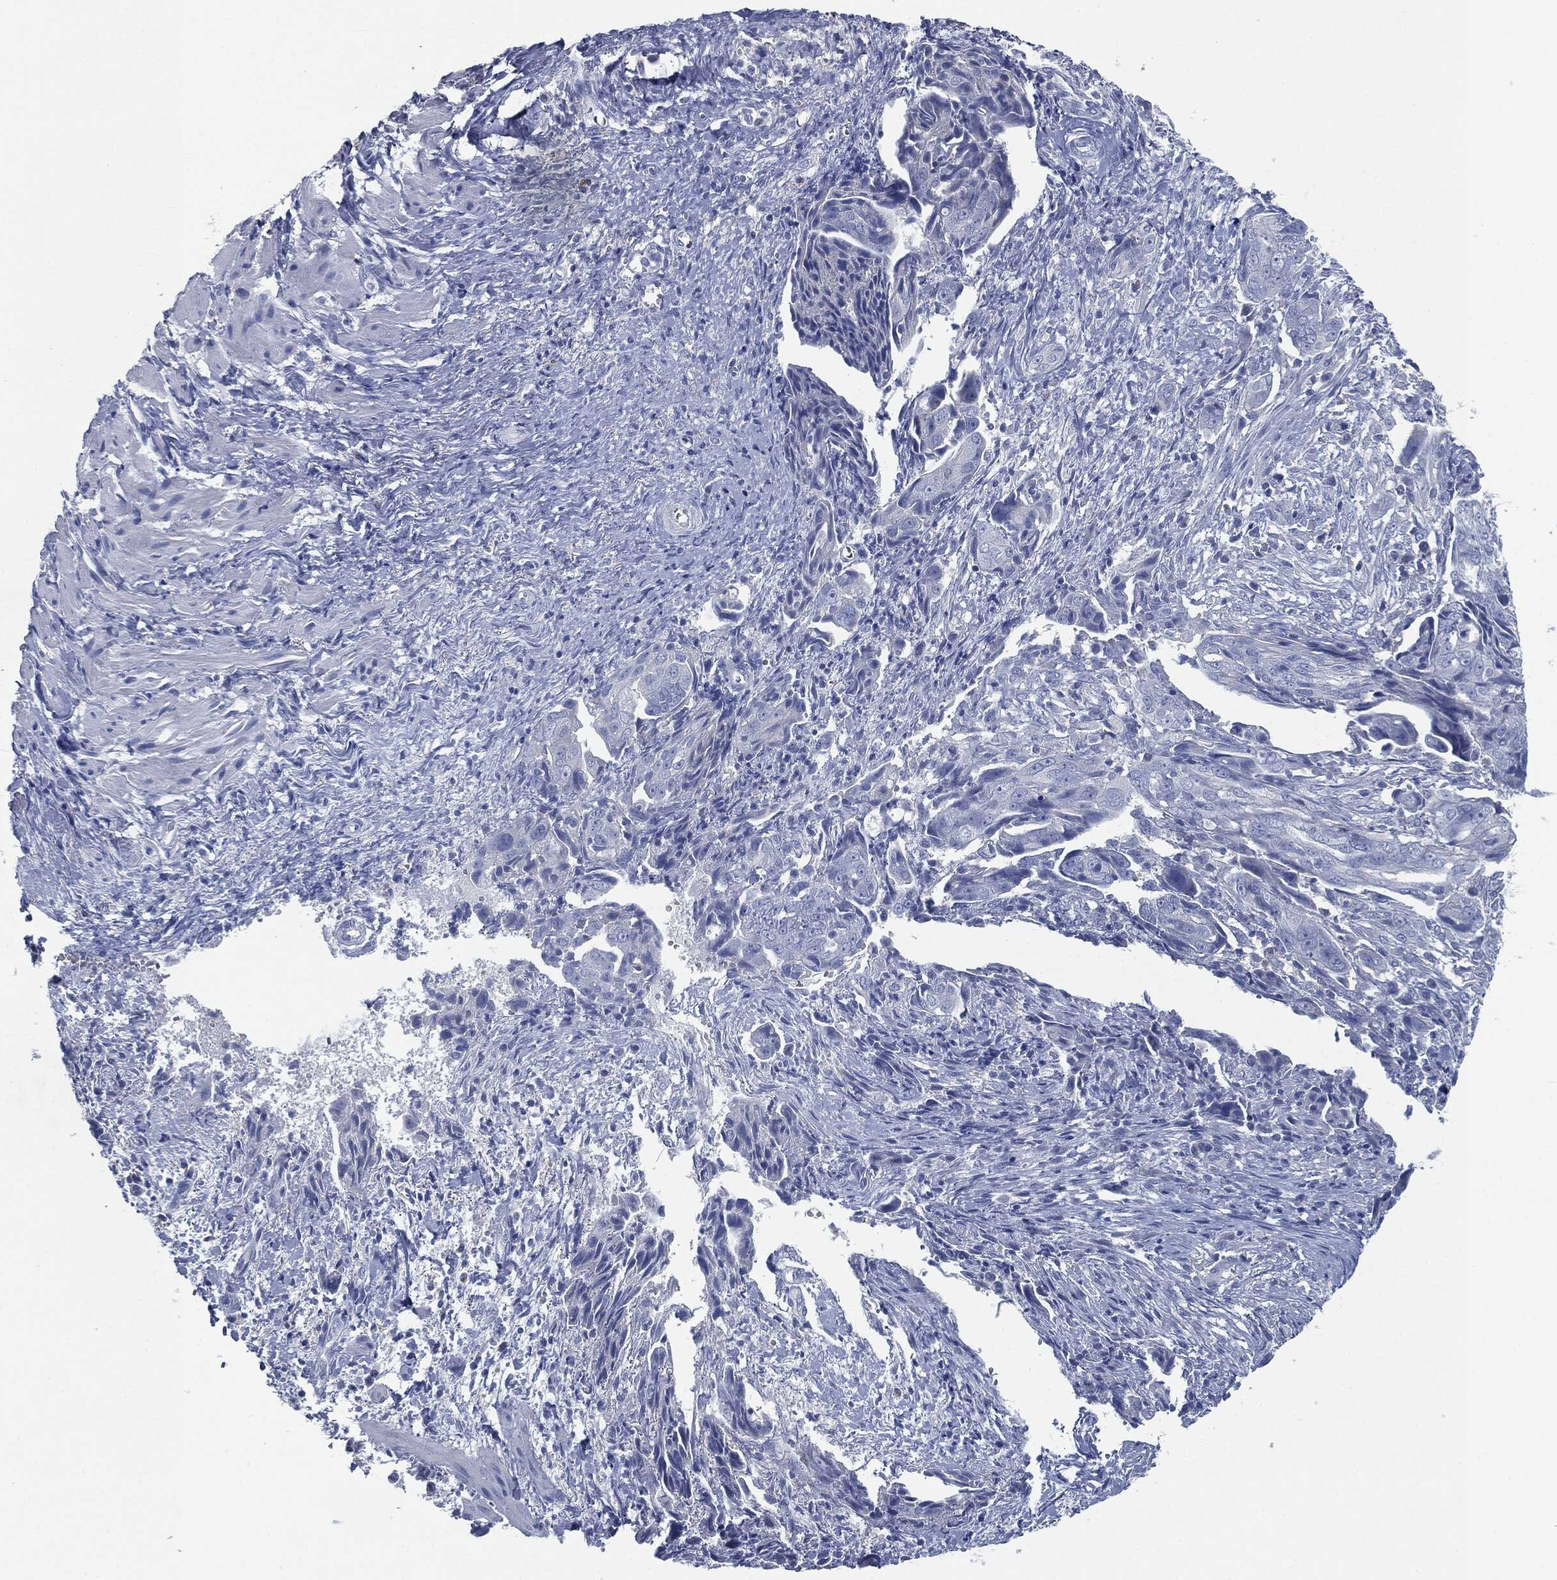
{"staining": {"intensity": "negative", "quantity": "none", "location": "none"}, "tissue": "ovarian cancer", "cell_type": "Tumor cells", "image_type": "cancer", "snomed": [{"axis": "morphology", "description": "Carcinoma, endometroid"}, {"axis": "topography", "description": "Ovary"}], "caption": "The photomicrograph reveals no significant expression in tumor cells of ovarian cancer (endometroid carcinoma).", "gene": "CAV3", "patient": {"sex": "female", "age": 70}}